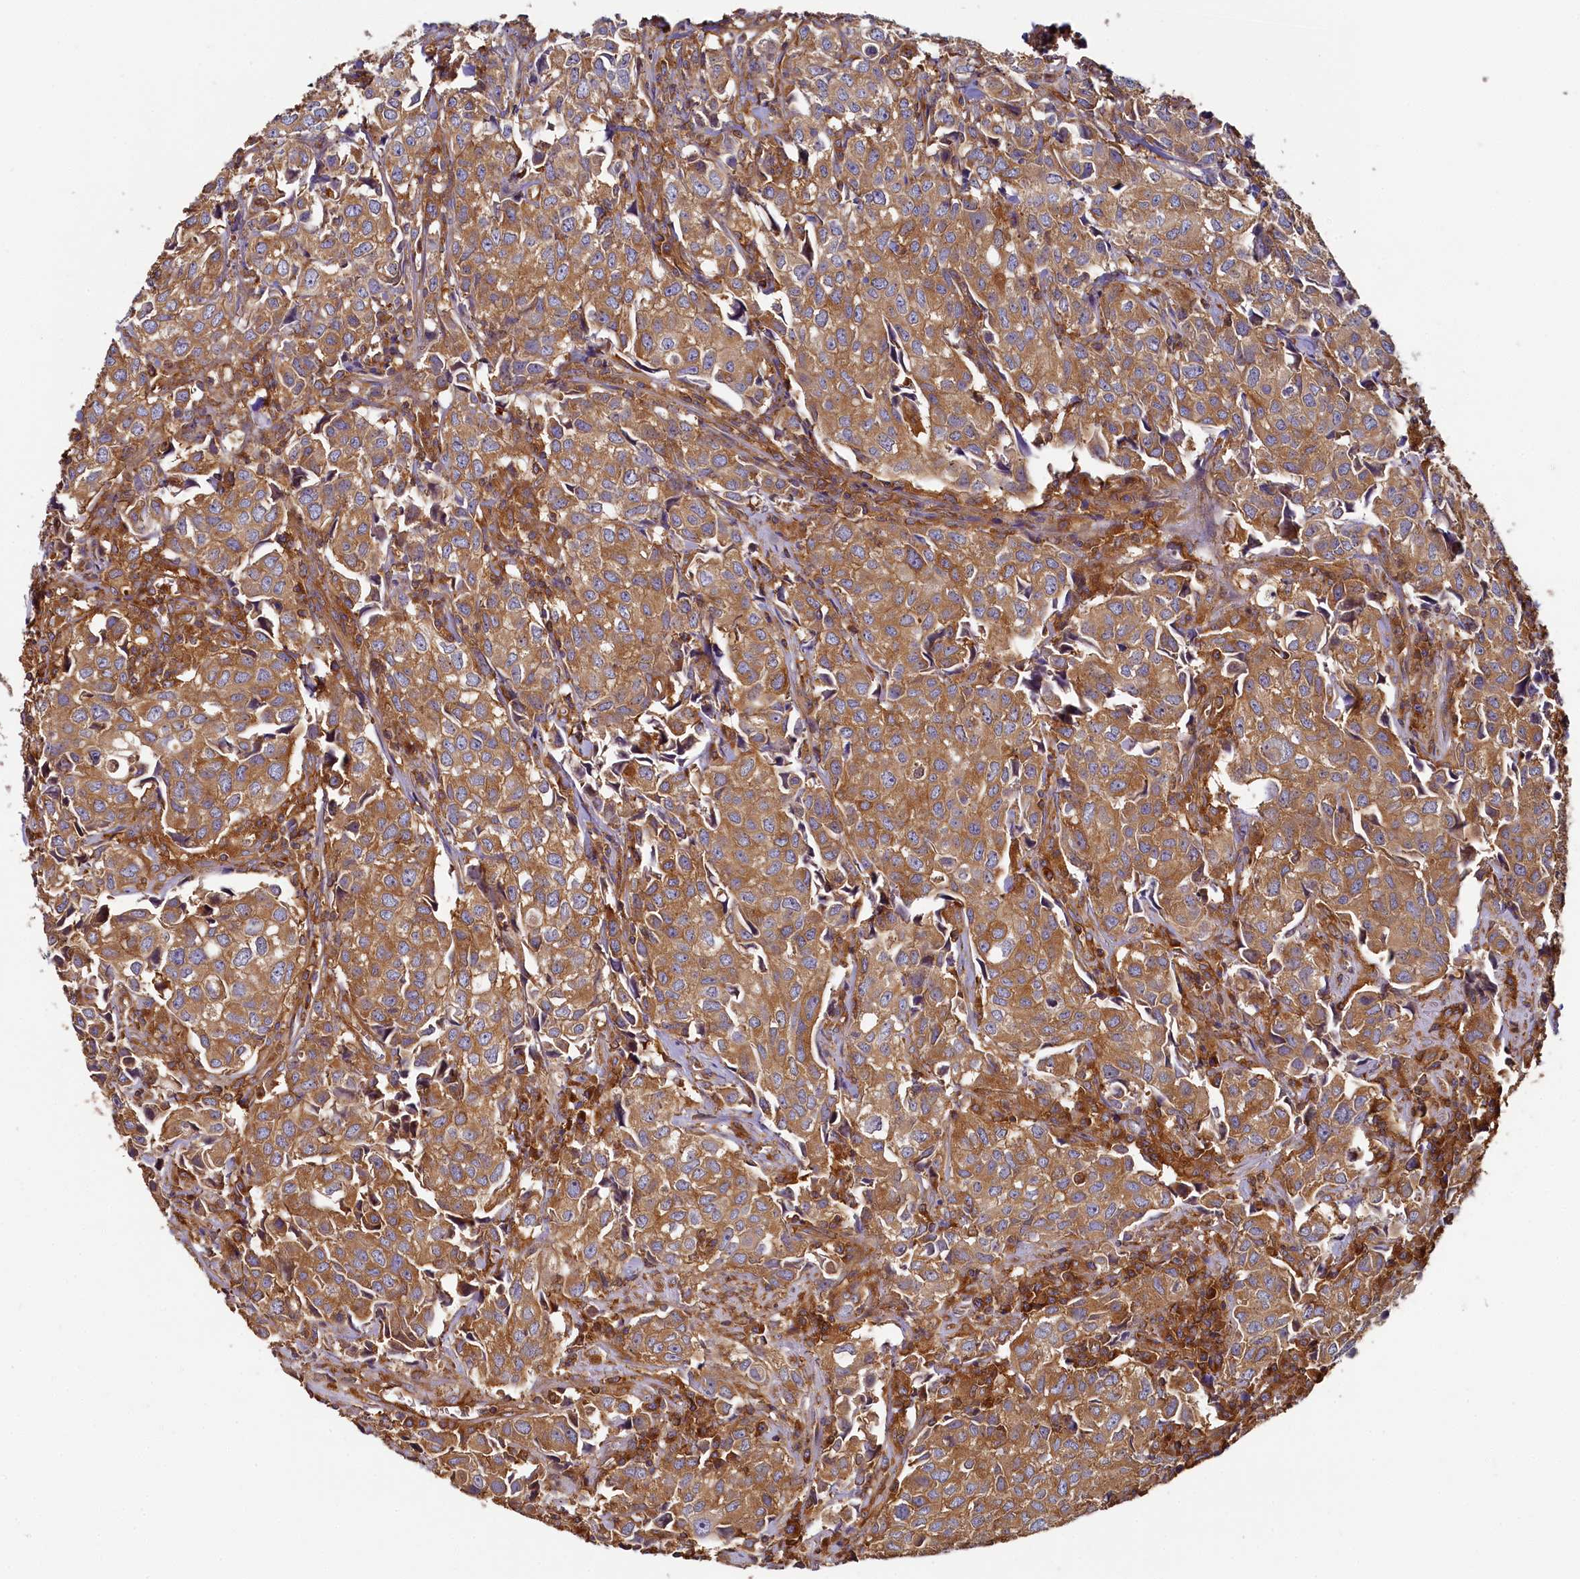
{"staining": {"intensity": "moderate", "quantity": ">75%", "location": "cytoplasmic/membranous"}, "tissue": "urothelial cancer", "cell_type": "Tumor cells", "image_type": "cancer", "snomed": [{"axis": "morphology", "description": "Urothelial carcinoma, High grade"}, {"axis": "topography", "description": "Urinary bladder"}], "caption": "Immunohistochemistry photomicrograph of neoplastic tissue: human urothelial cancer stained using immunohistochemistry displays medium levels of moderate protein expression localized specifically in the cytoplasmic/membranous of tumor cells, appearing as a cytoplasmic/membranous brown color.", "gene": "PPIP5K1", "patient": {"sex": "female", "age": 75}}